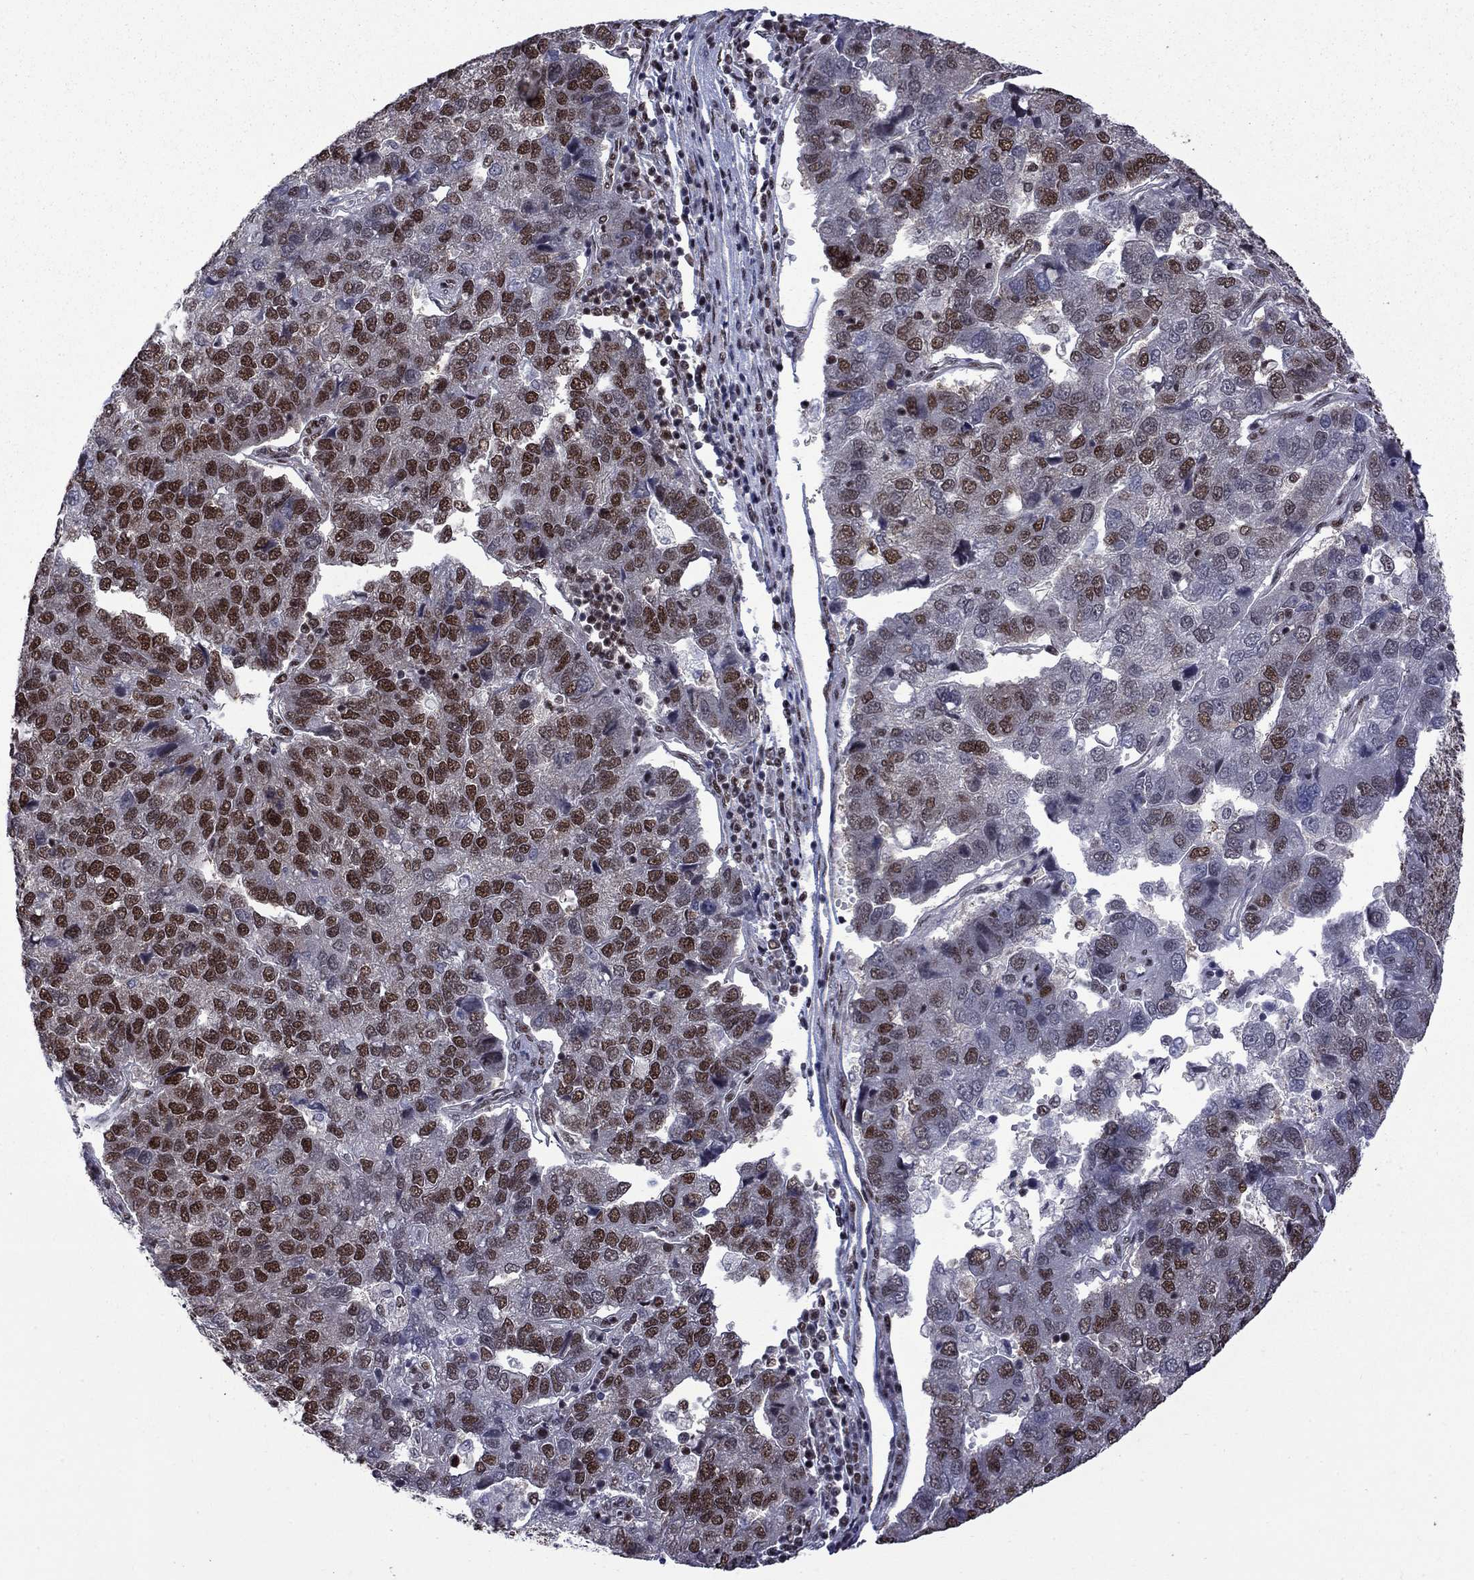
{"staining": {"intensity": "strong", "quantity": ">75%", "location": "nuclear"}, "tissue": "pancreatic cancer", "cell_type": "Tumor cells", "image_type": "cancer", "snomed": [{"axis": "morphology", "description": "Adenocarcinoma, NOS"}, {"axis": "topography", "description": "Pancreas"}], "caption": "DAB (3,3'-diaminobenzidine) immunohistochemical staining of pancreatic cancer demonstrates strong nuclear protein positivity in about >75% of tumor cells.", "gene": "MED25", "patient": {"sex": "female", "age": 61}}